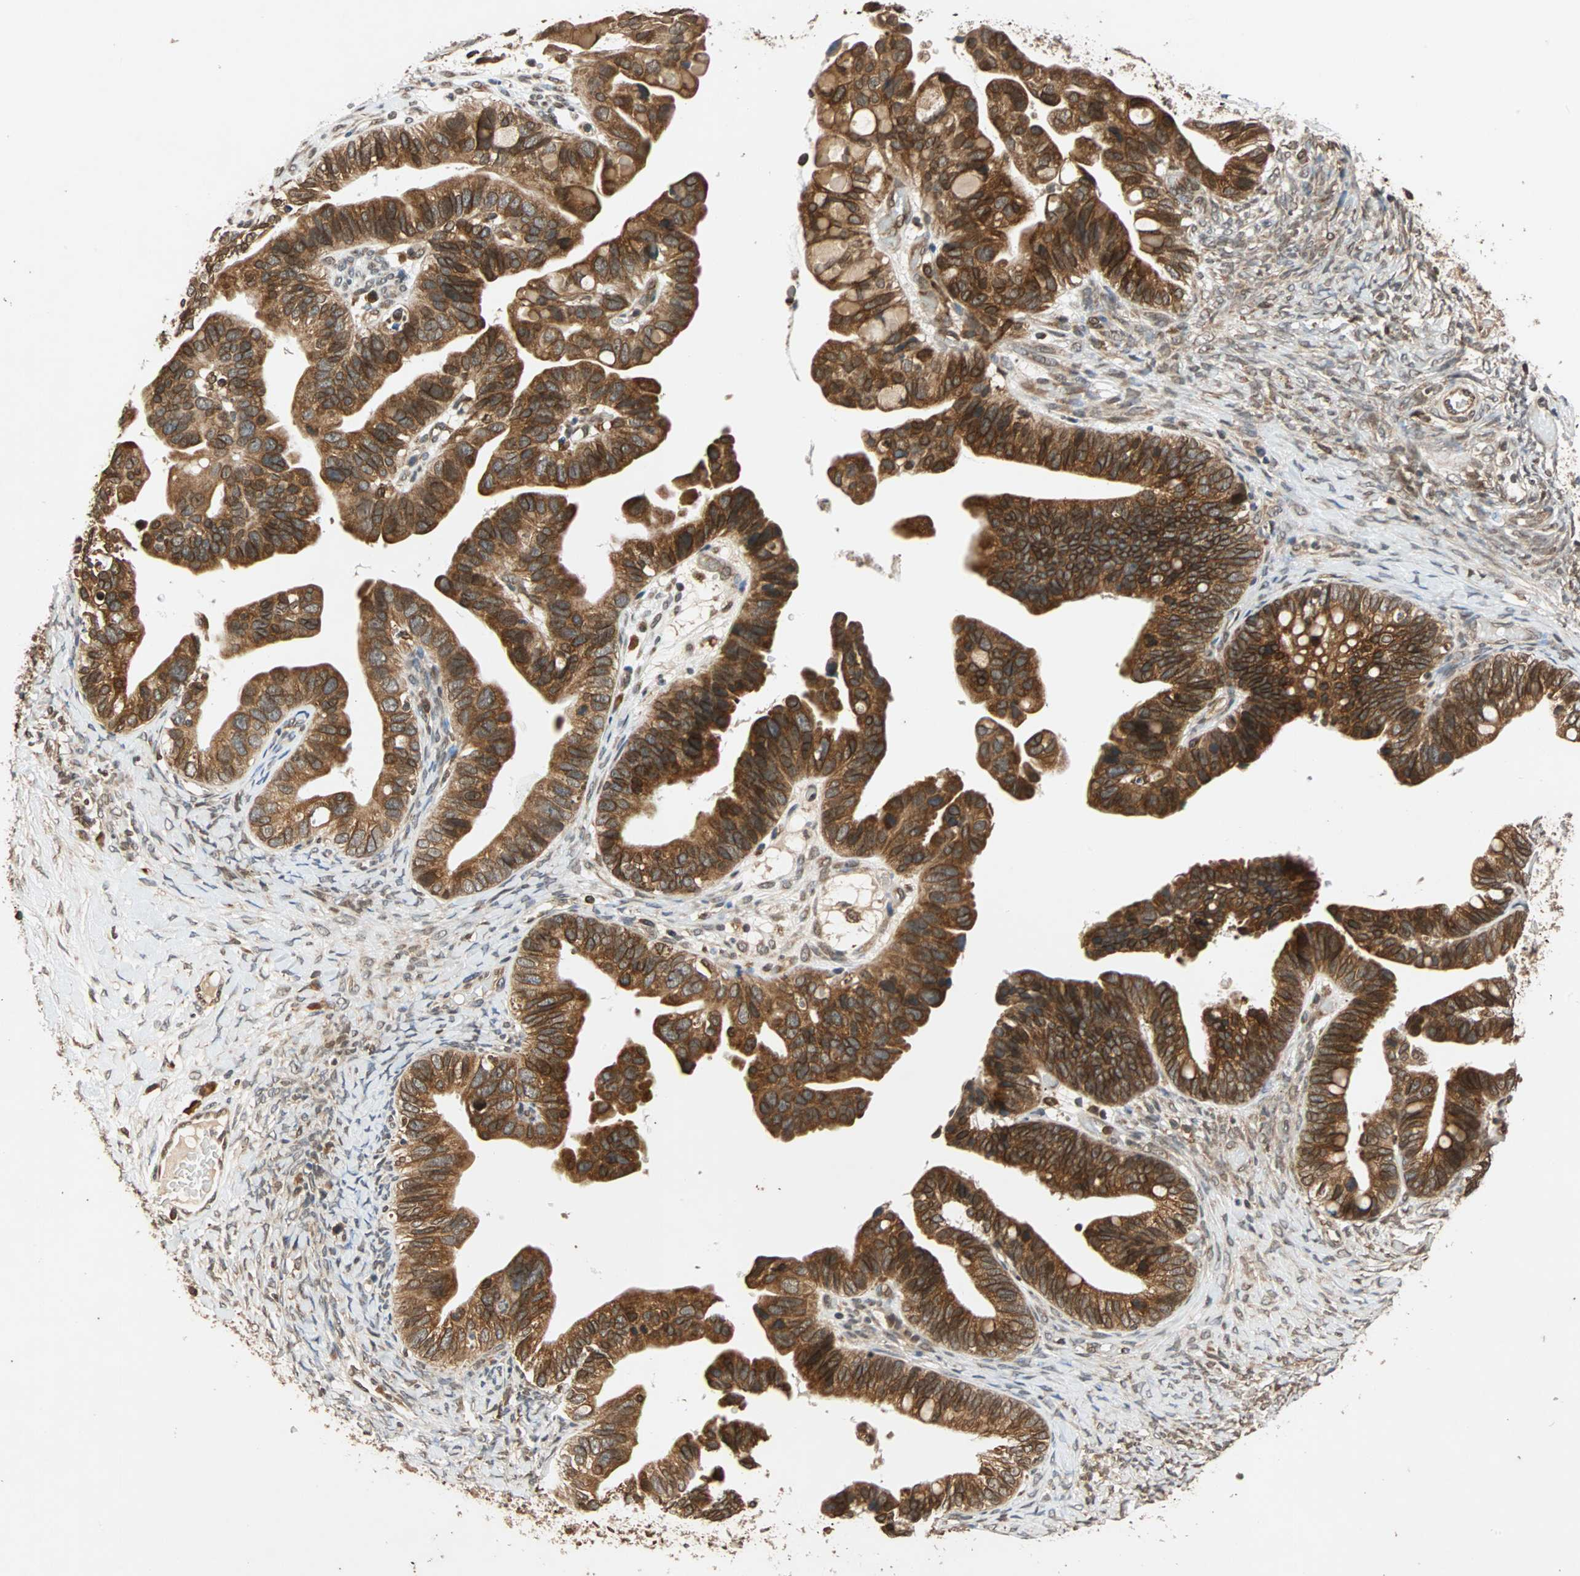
{"staining": {"intensity": "strong", "quantity": ">75%", "location": "cytoplasmic/membranous"}, "tissue": "ovarian cancer", "cell_type": "Tumor cells", "image_type": "cancer", "snomed": [{"axis": "morphology", "description": "Cystadenocarcinoma, serous, NOS"}, {"axis": "topography", "description": "Ovary"}], "caption": "Approximately >75% of tumor cells in human ovarian serous cystadenocarcinoma show strong cytoplasmic/membranous protein positivity as visualized by brown immunohistochemical staining.", "gene": "AUP1", "patient": {"sex": "female", "age": 56}}